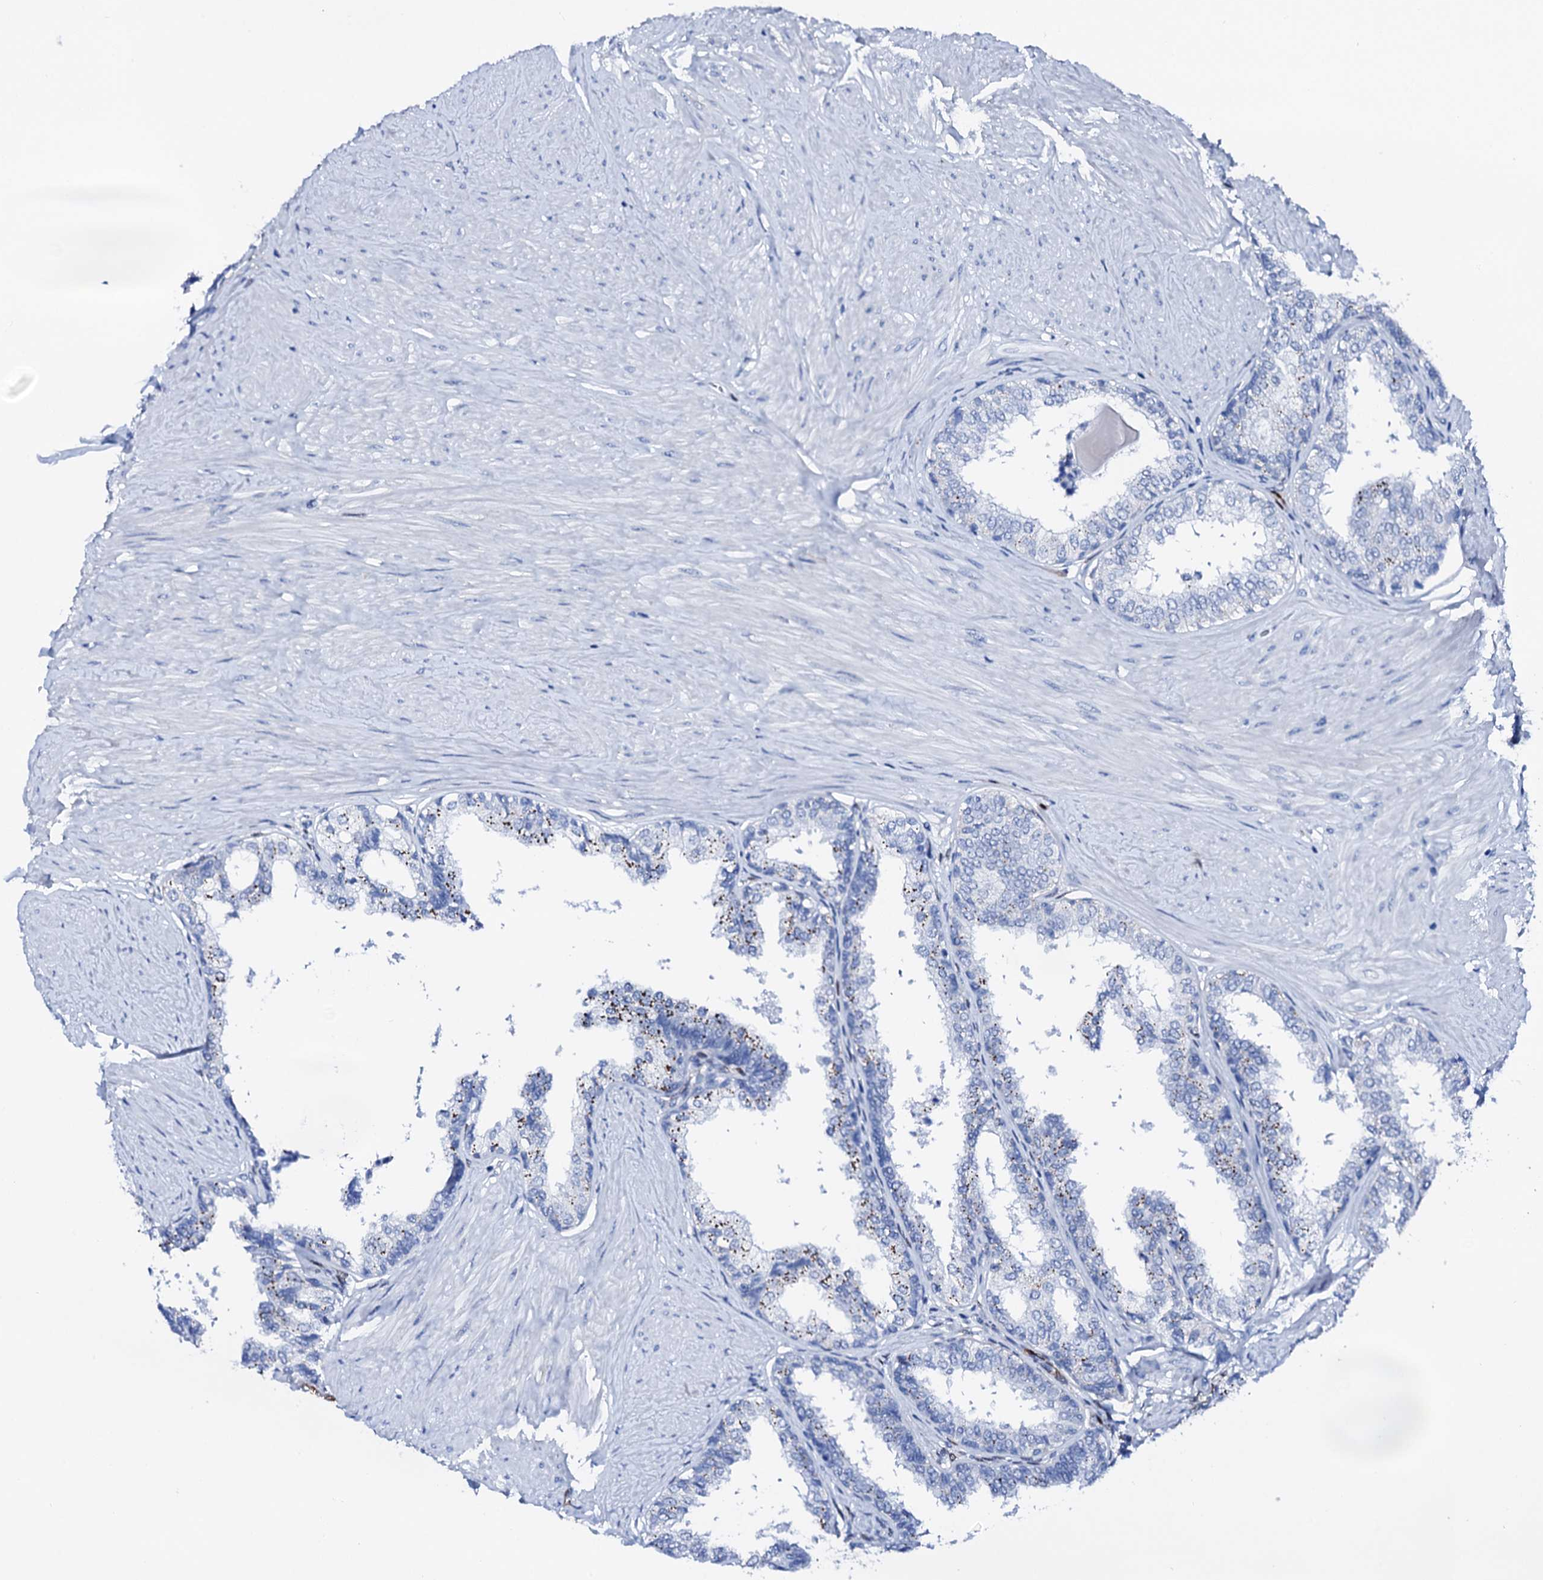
{"staining": {"intensity": "moderate", "quantity": "<25%", "location": "cytoplasmic/membranous"}, "tissue": "prostate", "cell_type": "Glandular cells", "image_type": "normal", "snomed": [{"axis": "morphology", "description": "Normal tissue, NOS"}, {"axis": "topography", "description": "Prostate"}], "caption": "Immunohistochemical staining of normal prostate displays <25% levels of moderate cytoplasmic/membranous protein staining in approximately <25% of glandular cells. (DAB (3,3'-diaminobenzidine) = brown stain, brightfield microscopy at high magnification).", "gene": "NRIP2", "patient": {"sex": "male", "age": 48}}